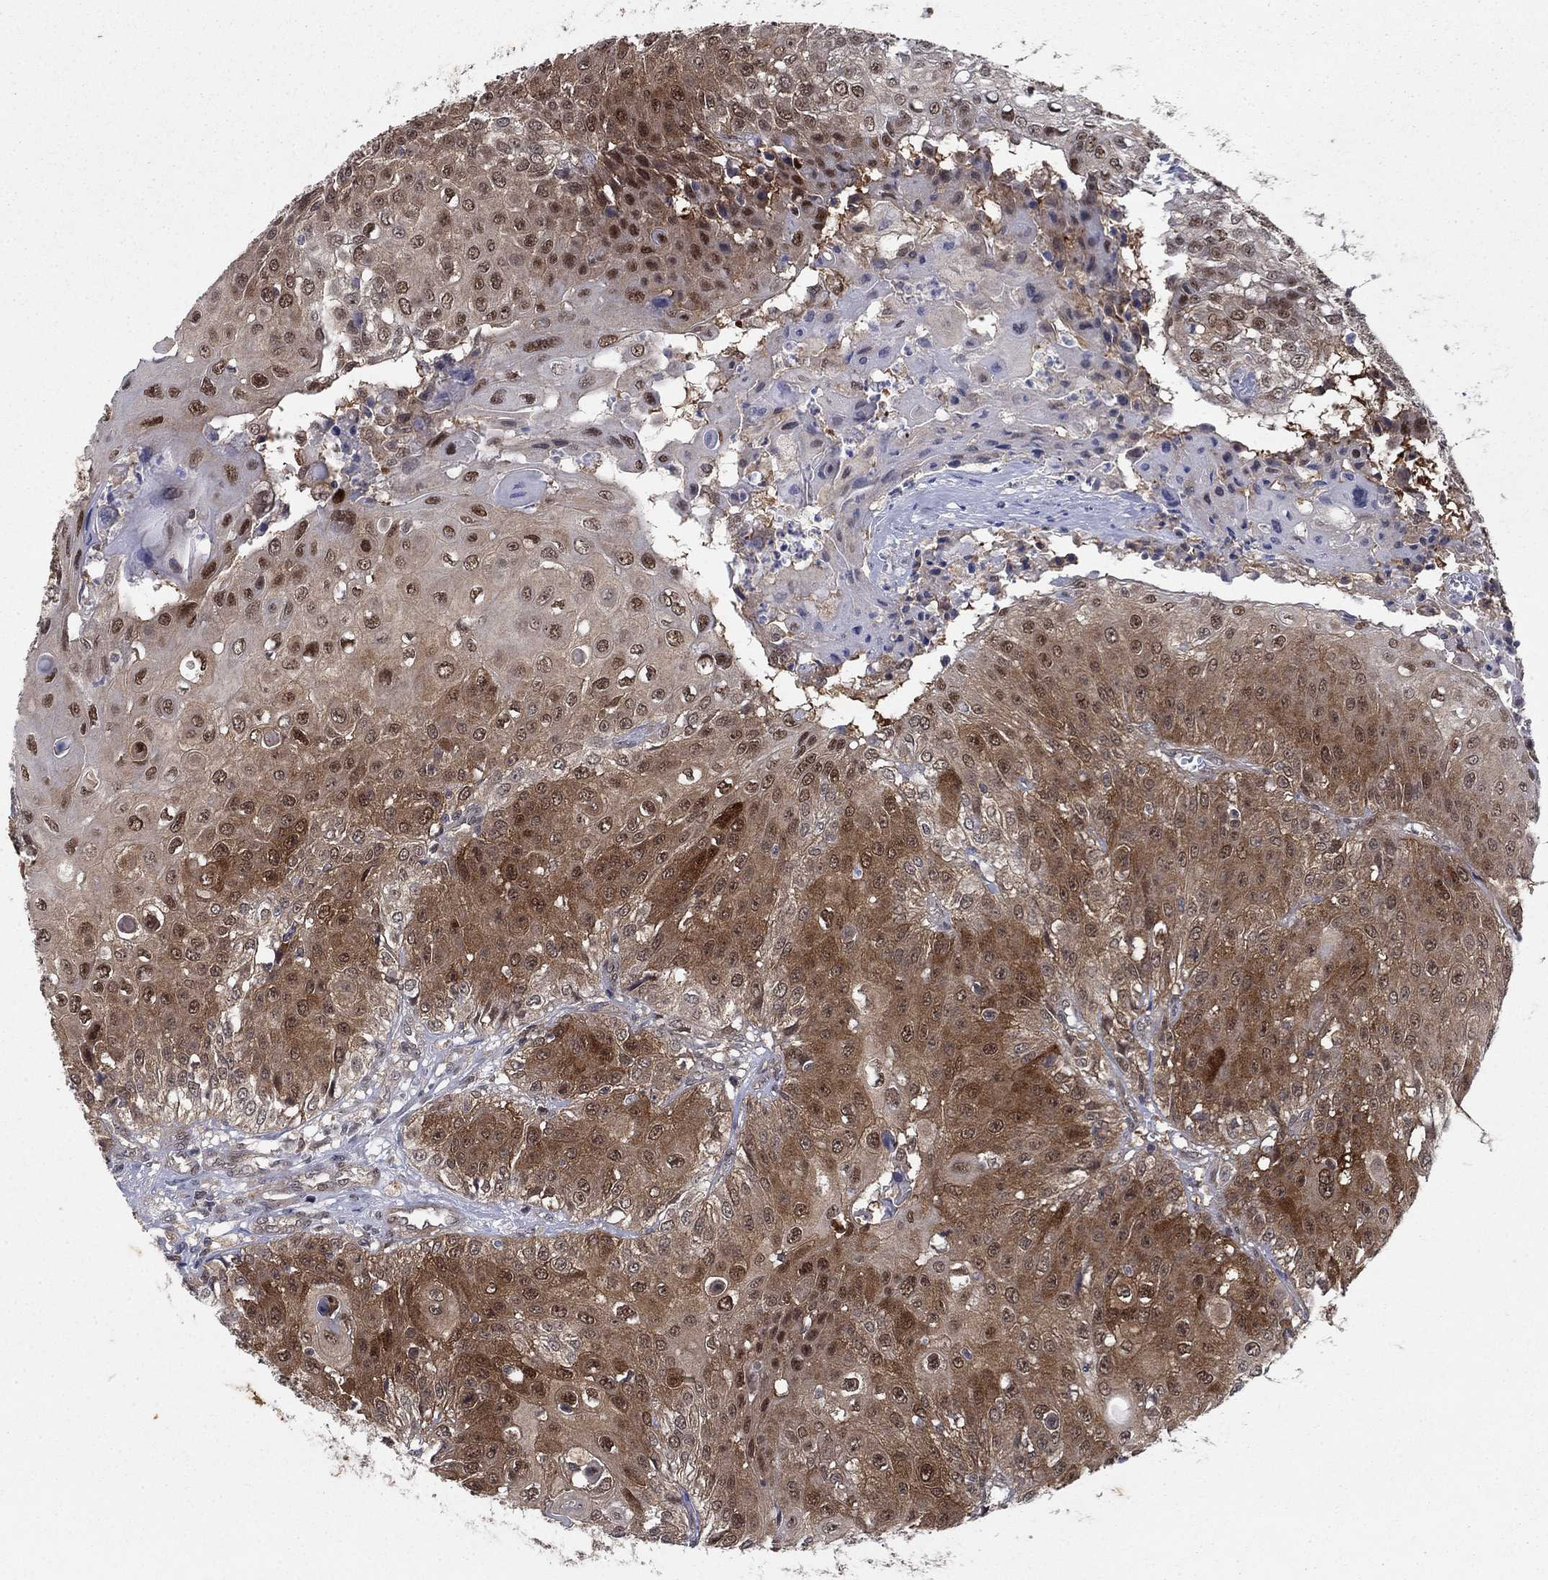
{"staining": {"intensity": "moderate", "quantity": ">75%", "location": "cytoplasmic/membranous,nuclear"}, "tissue": "urothelial cancer", "cell_type": "Tumor cells", "image_type": "cancer", "snomed": [{"axis": "morphology", "description": "Urothelial carcinoma, High grade"}, {"axis": "topography", "description": "Urinary bladder"}], "caption": "A brown stain shows moderate cytoplasmic/membranous and nuclear expression of a protein in human urothelial carcinoma (high-grade) tumor cells.", "gene": "FKBP4", "patient": {"sex": "female", "age": 79}}